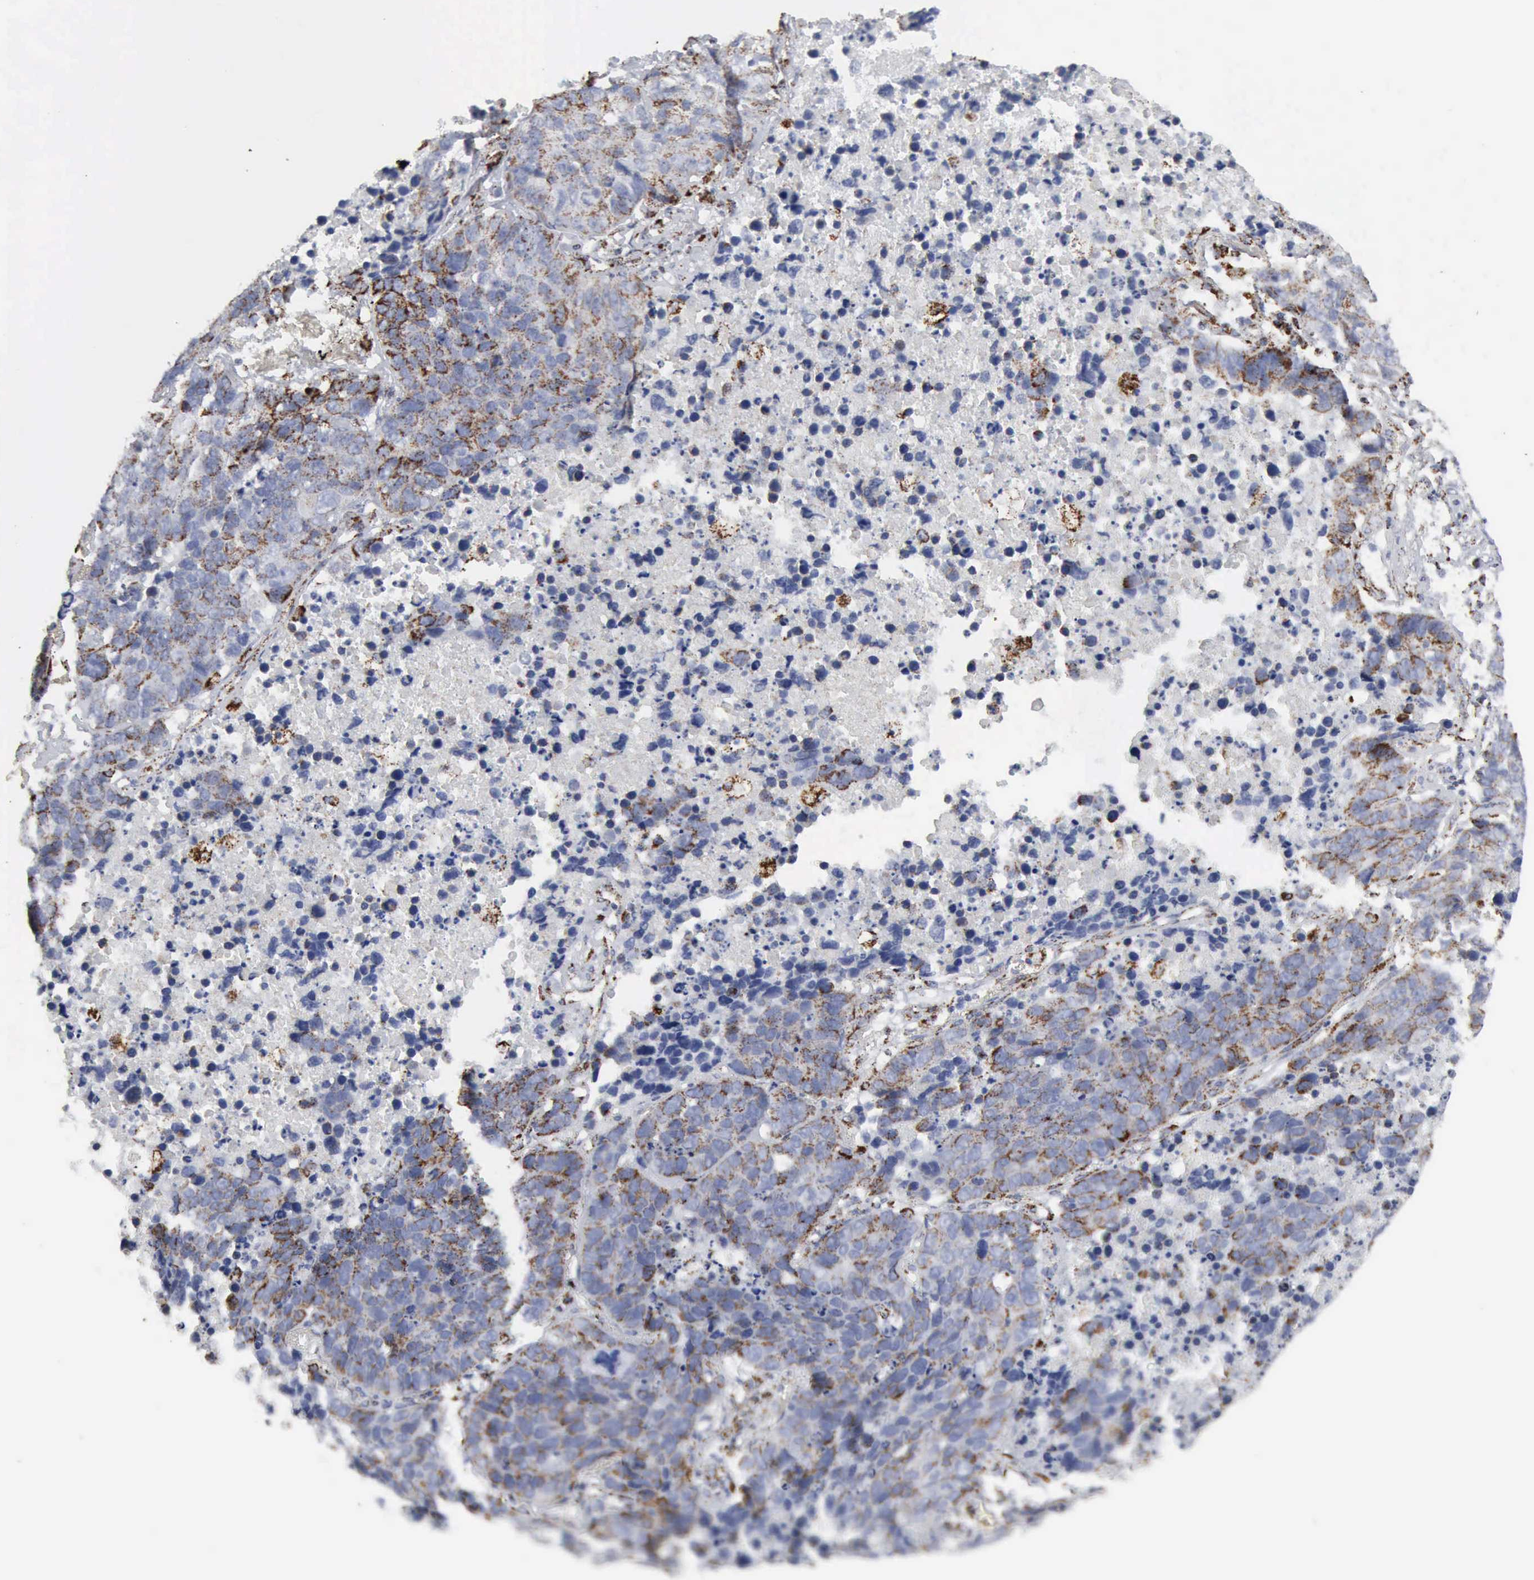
{"staining": {"intensity": "strong", "quantity": "25%-75%", "location": "cytoplasmic/membranous"}, "tissue": "lung cancer", "cell_type": "Tumor cells", "image_type": "cancer", "snomed": [{"axis": "morphology", "description": "Carcinoid, malignant, NOS"}, {"axis": "topography", "description": "Lung"}], "caption": "Immunohistochemistry (DAB (3,3'-diaminobenzidine)) staining of lung cancer displays strong cytoplasmic/membranous protein positivity in approximately 25%-75% of tumor cells. (Brightfield microscopy of DAB IHC at high magnification).", "gene": "ACO2", "patient": {"sex": "male", "age": 60}}